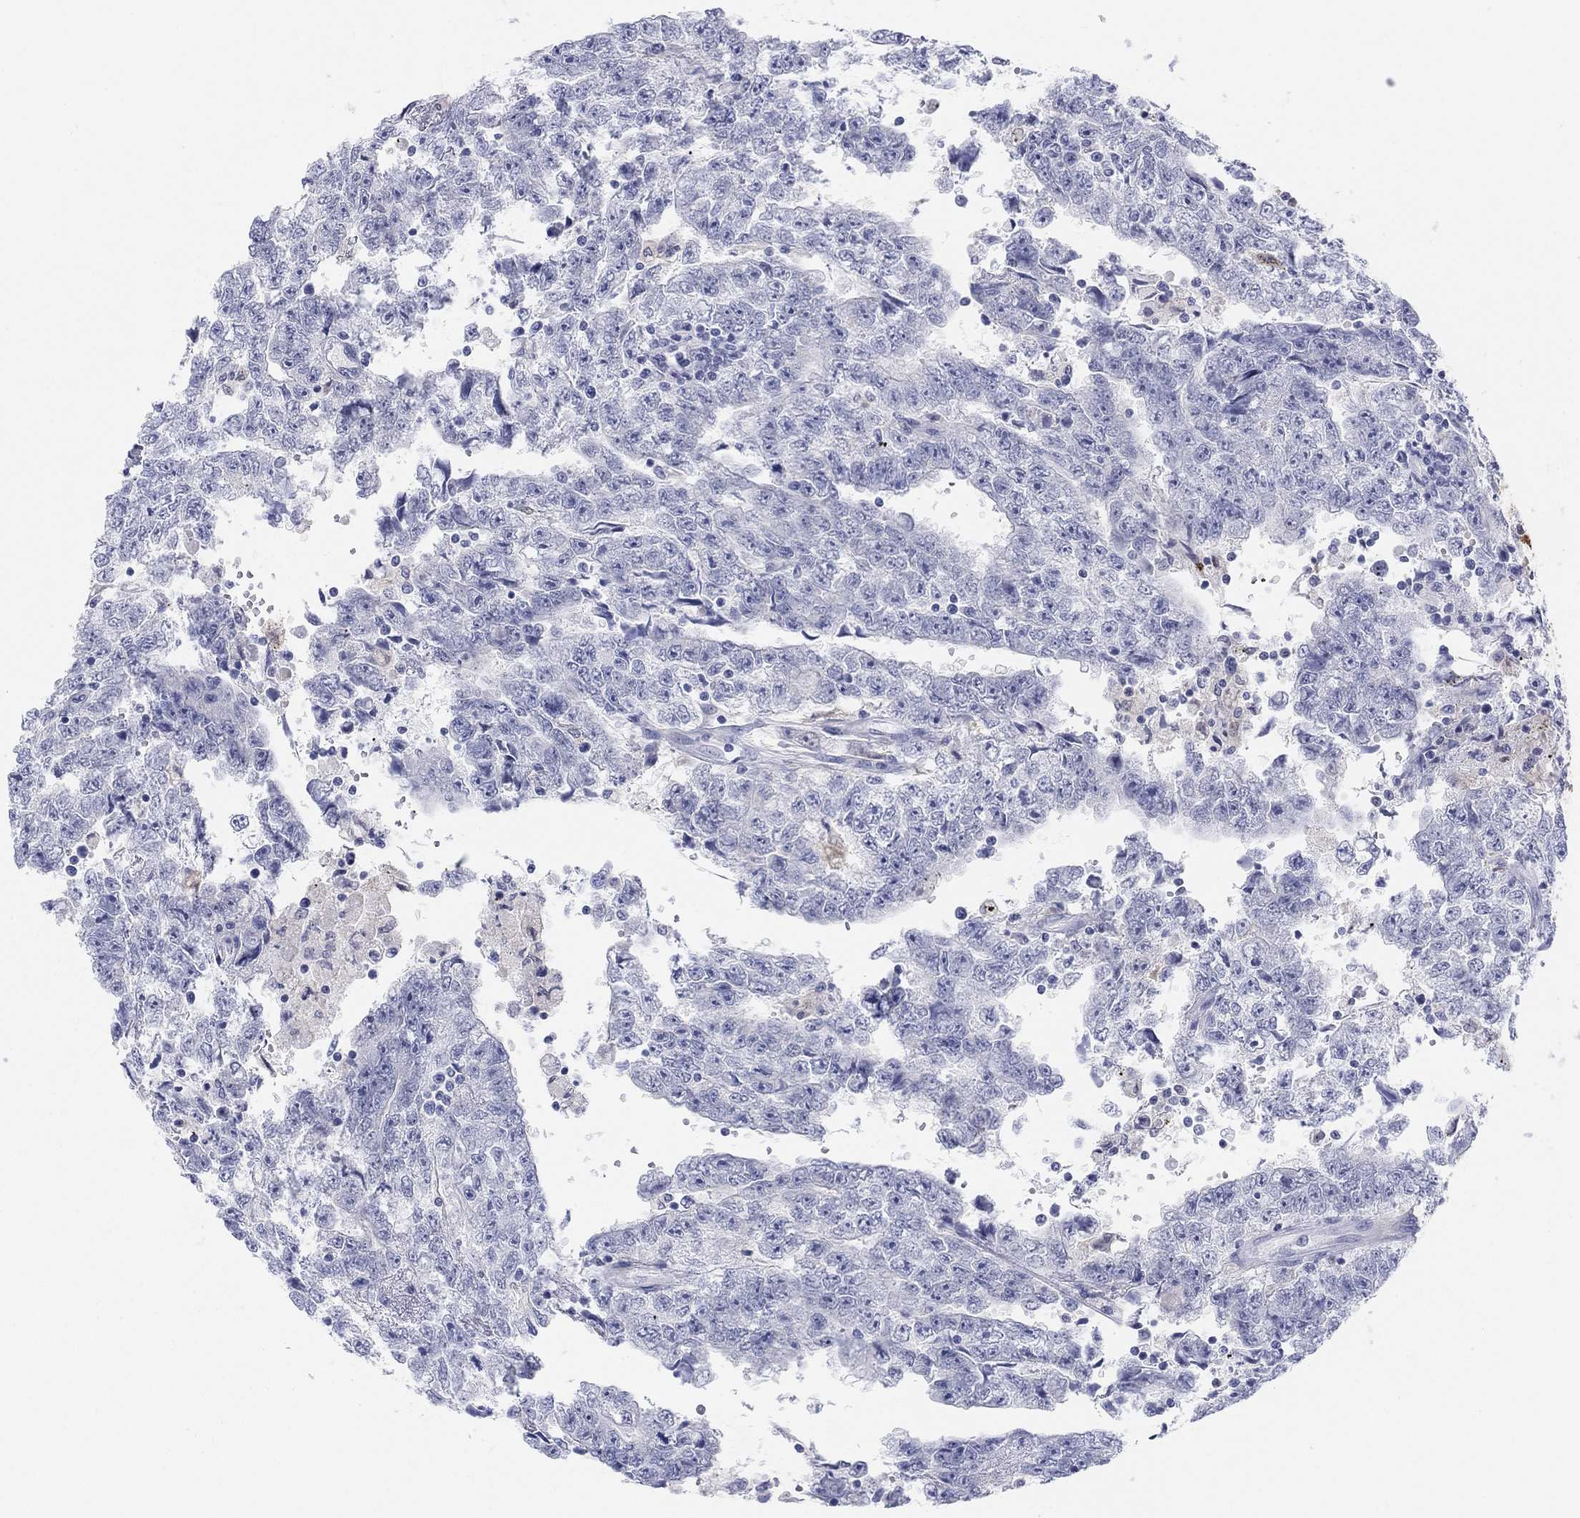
{"staining": {"intensity": "negative", "quantity": "none", "location": "none"}, "tissue": "testis cancer", "cell_type": "Tumor cells", "image_type": "cancer", "snomed": [{"axis": "morphology", "description": "Carcinoma, Embryonal, NOS"}, {"axis": "topography", "description": "Testis"}], "caption": "An immunohistochemistry photomicrograph of testis embryonal carcinoma is shown. There is no staining in tumor cells of testis embryonal carcinoma.", "gene": "PDXK", "patient": {"sex": "male", "age": 25}}